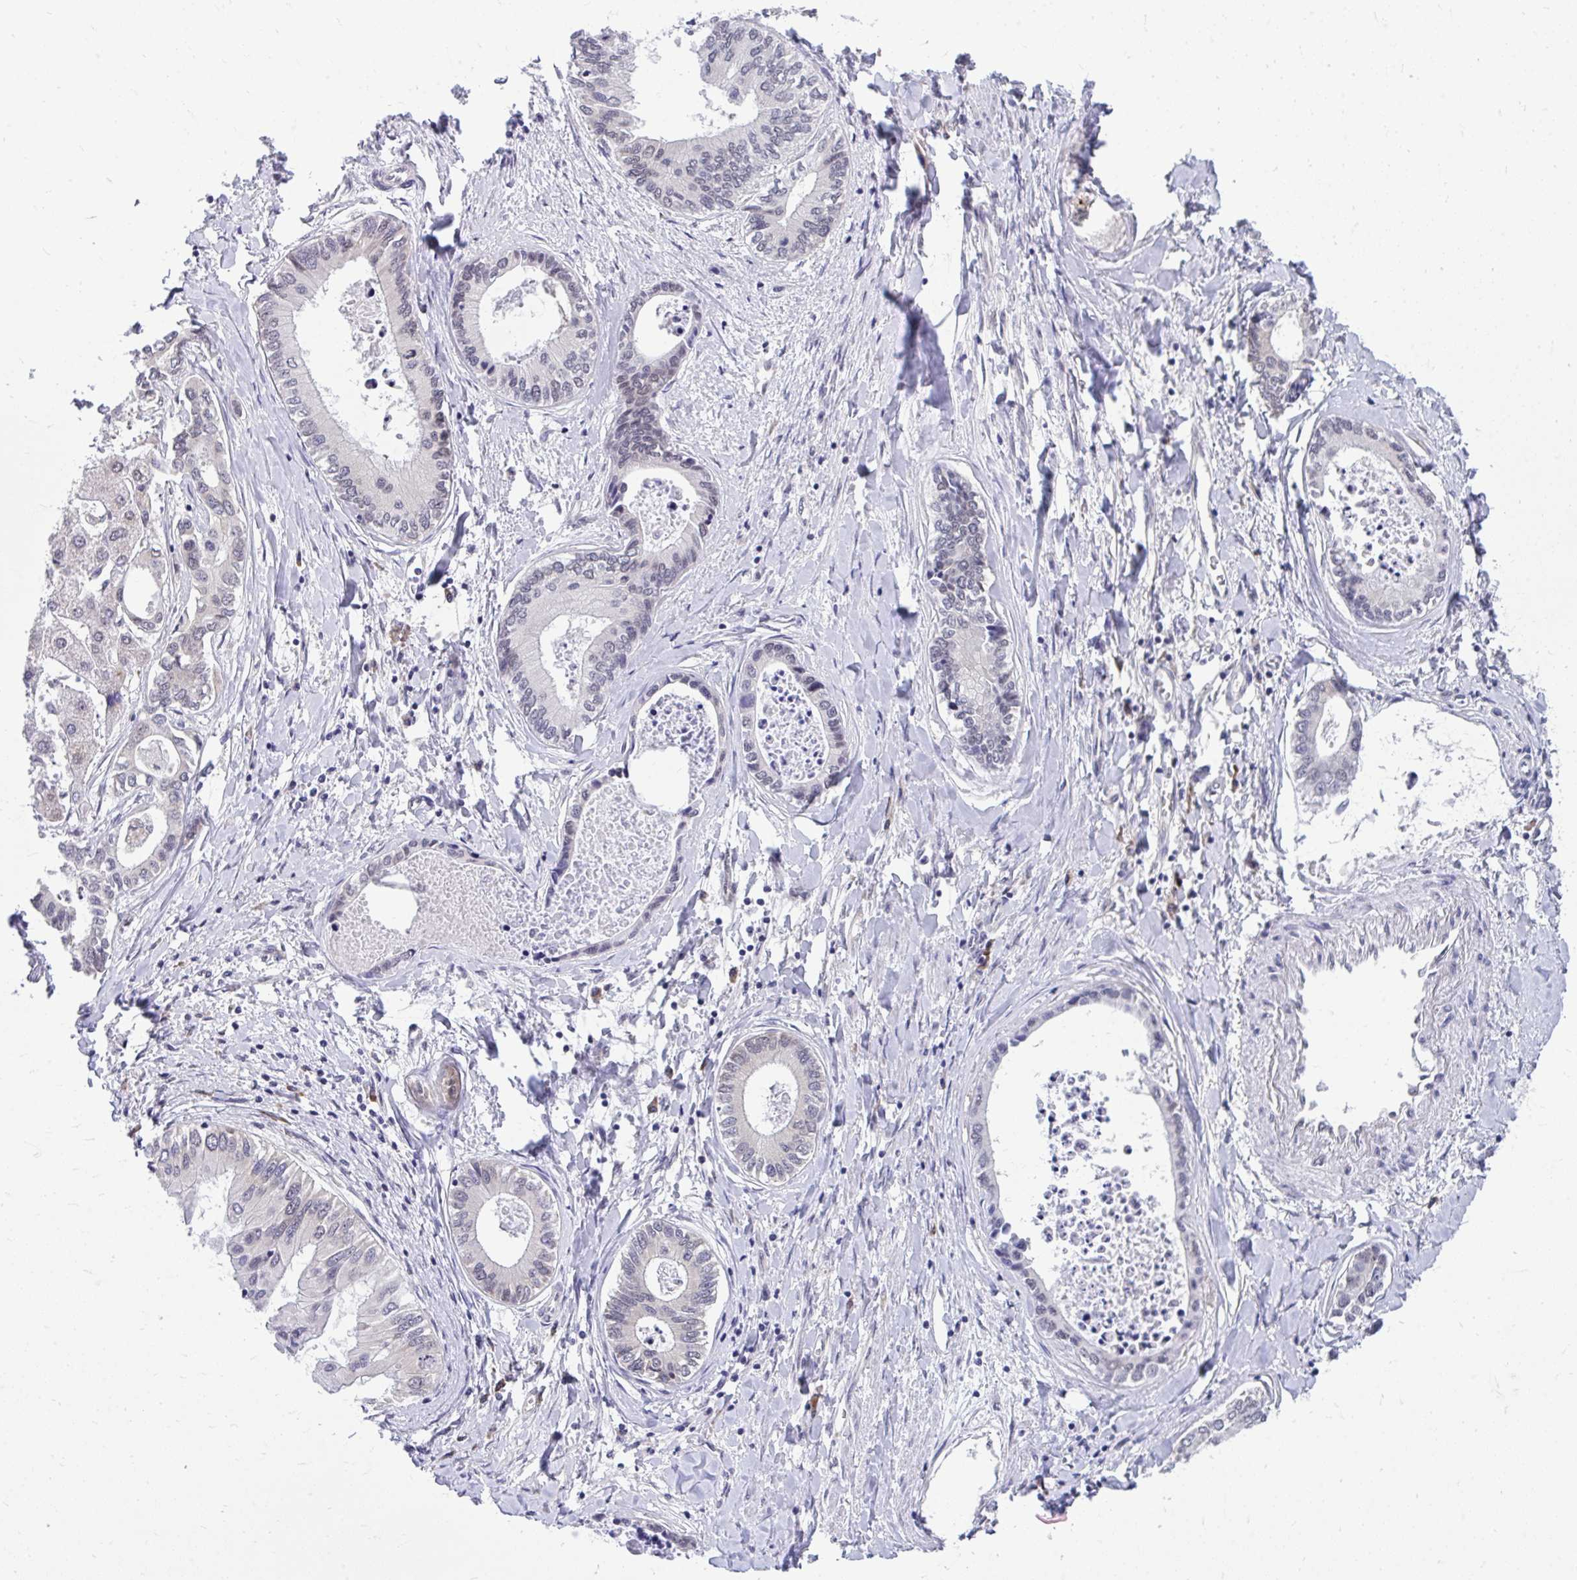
{"staining": {"intensity": "negative", "quantity": "none", "location": "none"}, "tissue": "liver cancer", "cell_type": "Tumor cells", "image_type": "cancer", "snomed": [{"axis": "morphology", "description": "Cholangiocarcinoma"}, {"axis": "topography", "description": "Liver"}], "caption": "Tumor cells show no significant expression in cholangiocarcinoma (liver). (Brightfield microscopy of DAB (3,3'-diaminobenzidine) IHC at high magnification).", "gene": "SELENON", "patient": {"sex": "male", "age": 66}}